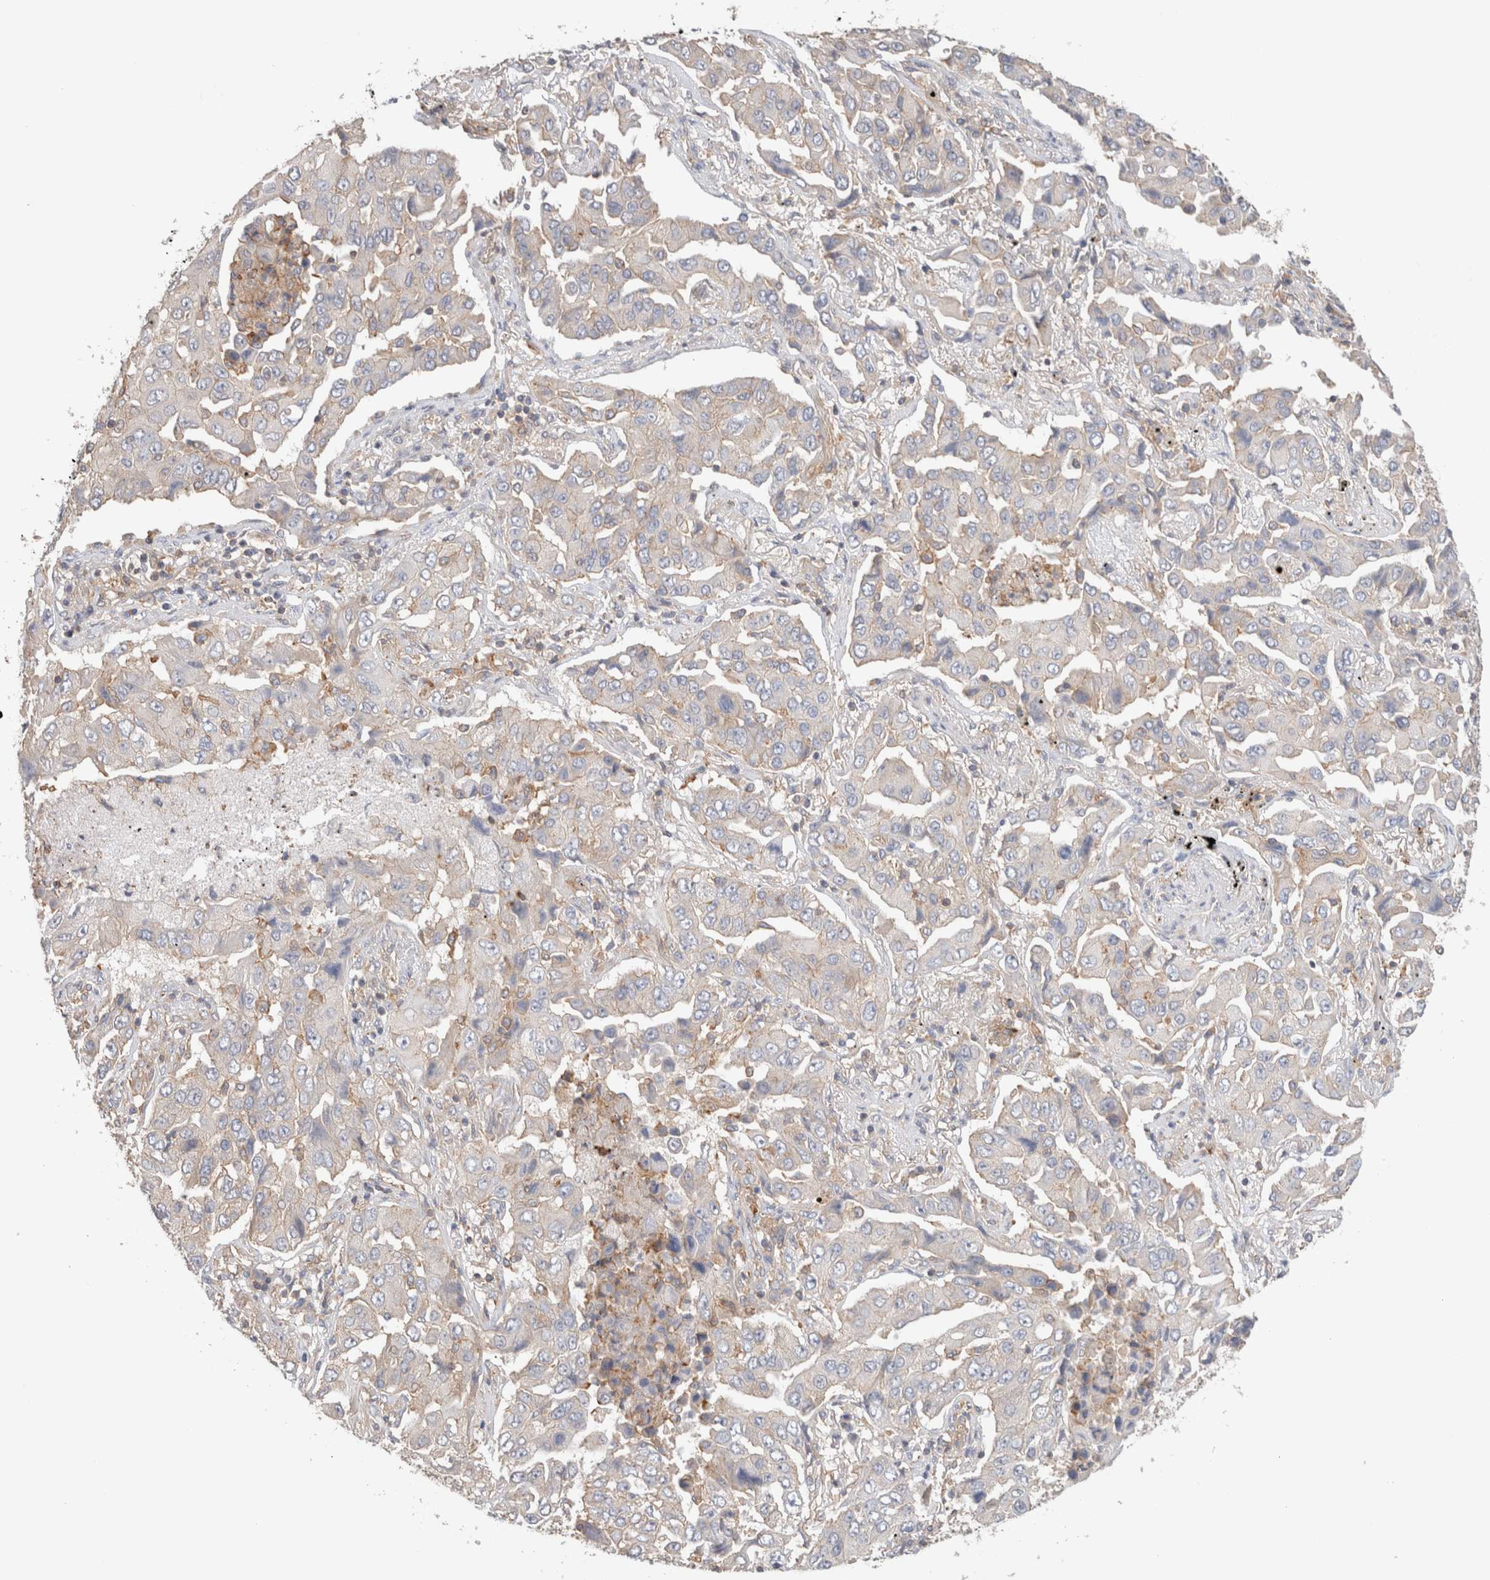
{"staining": {"intensity": "weak", "quantity": "<25%", "location": "cytoplasmic/membranous"}, "tissue": "lung cancer", "cell_type": "Tumor cells", "image_type": "cancer", "snomed": [{"axis": "morphology", "description": "Adenocarcinoma, NOS"}, {"axis": "topography", "description": "Lung"}], "caption": "There is no significant positivity in tumor cells of lung adenocarcinoma.", "gene": "CFAP418", "patient": {"sex": "female", "age": 65}}